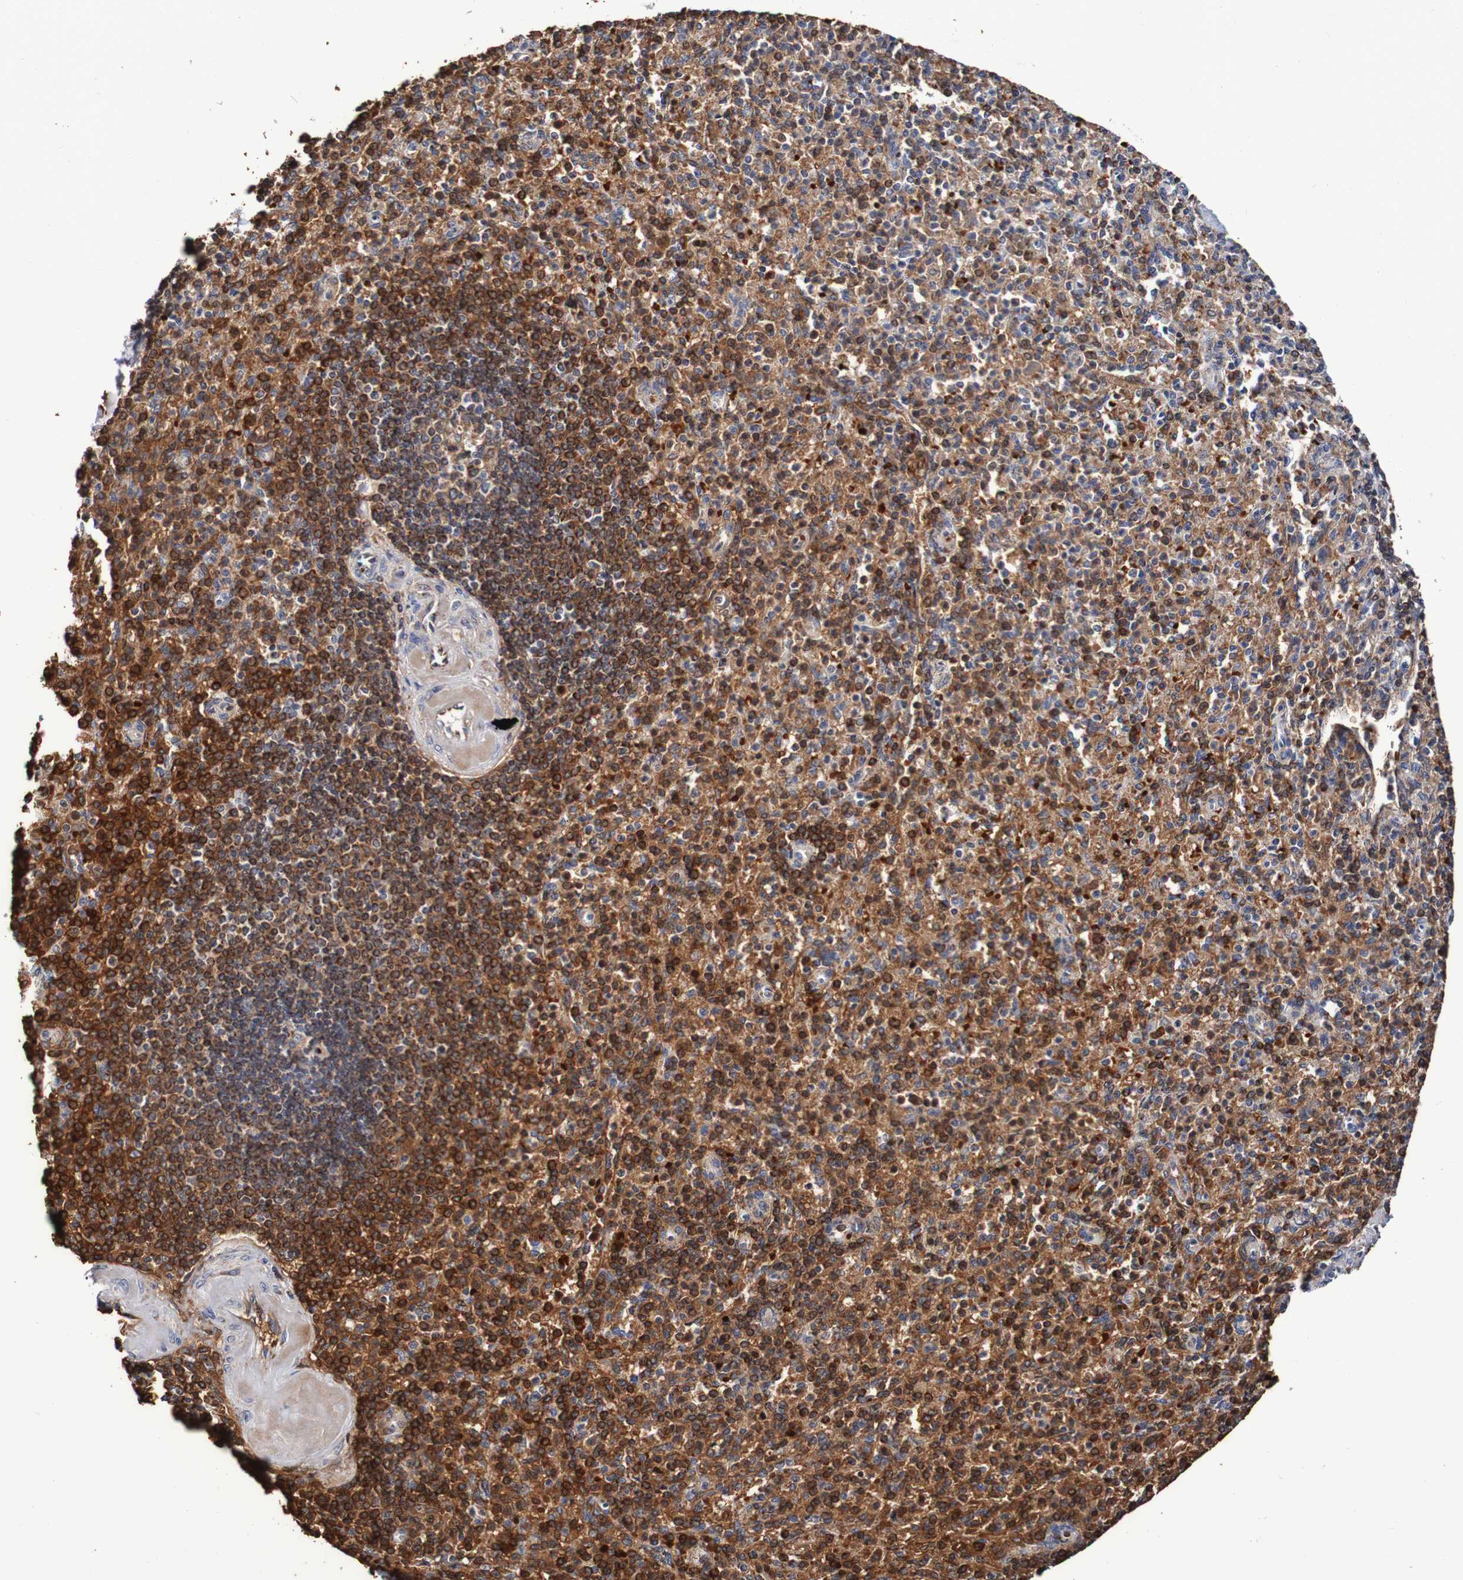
{"staining": {"intensity": "strong", "quantity": ">75%", "location": "cytoplasmic/membranous"}, "tissue": "spleen", "cell_type": "Cells in red pulp", "image_type": "normal", "snomed": [{"axis": "morphology", "description": "Normal tissue, NOS"}, {"axis": "topography", "description": "Spleen"}], "caption": "Immunohistochemical staining of unremarkable spleen shows >75% levels of strong cytoplasmic/membranous protein expression in about >75% of cells in red pulp. The staining was performed using DAB (3,3'-diaminobenzidine) to visualize the protein expression in brown, while the nuclei were stained in blue with hematoxylin (Magnification: 20x).", "gene": "WNT4", "patient": {"sex": "female", "age": 74}}